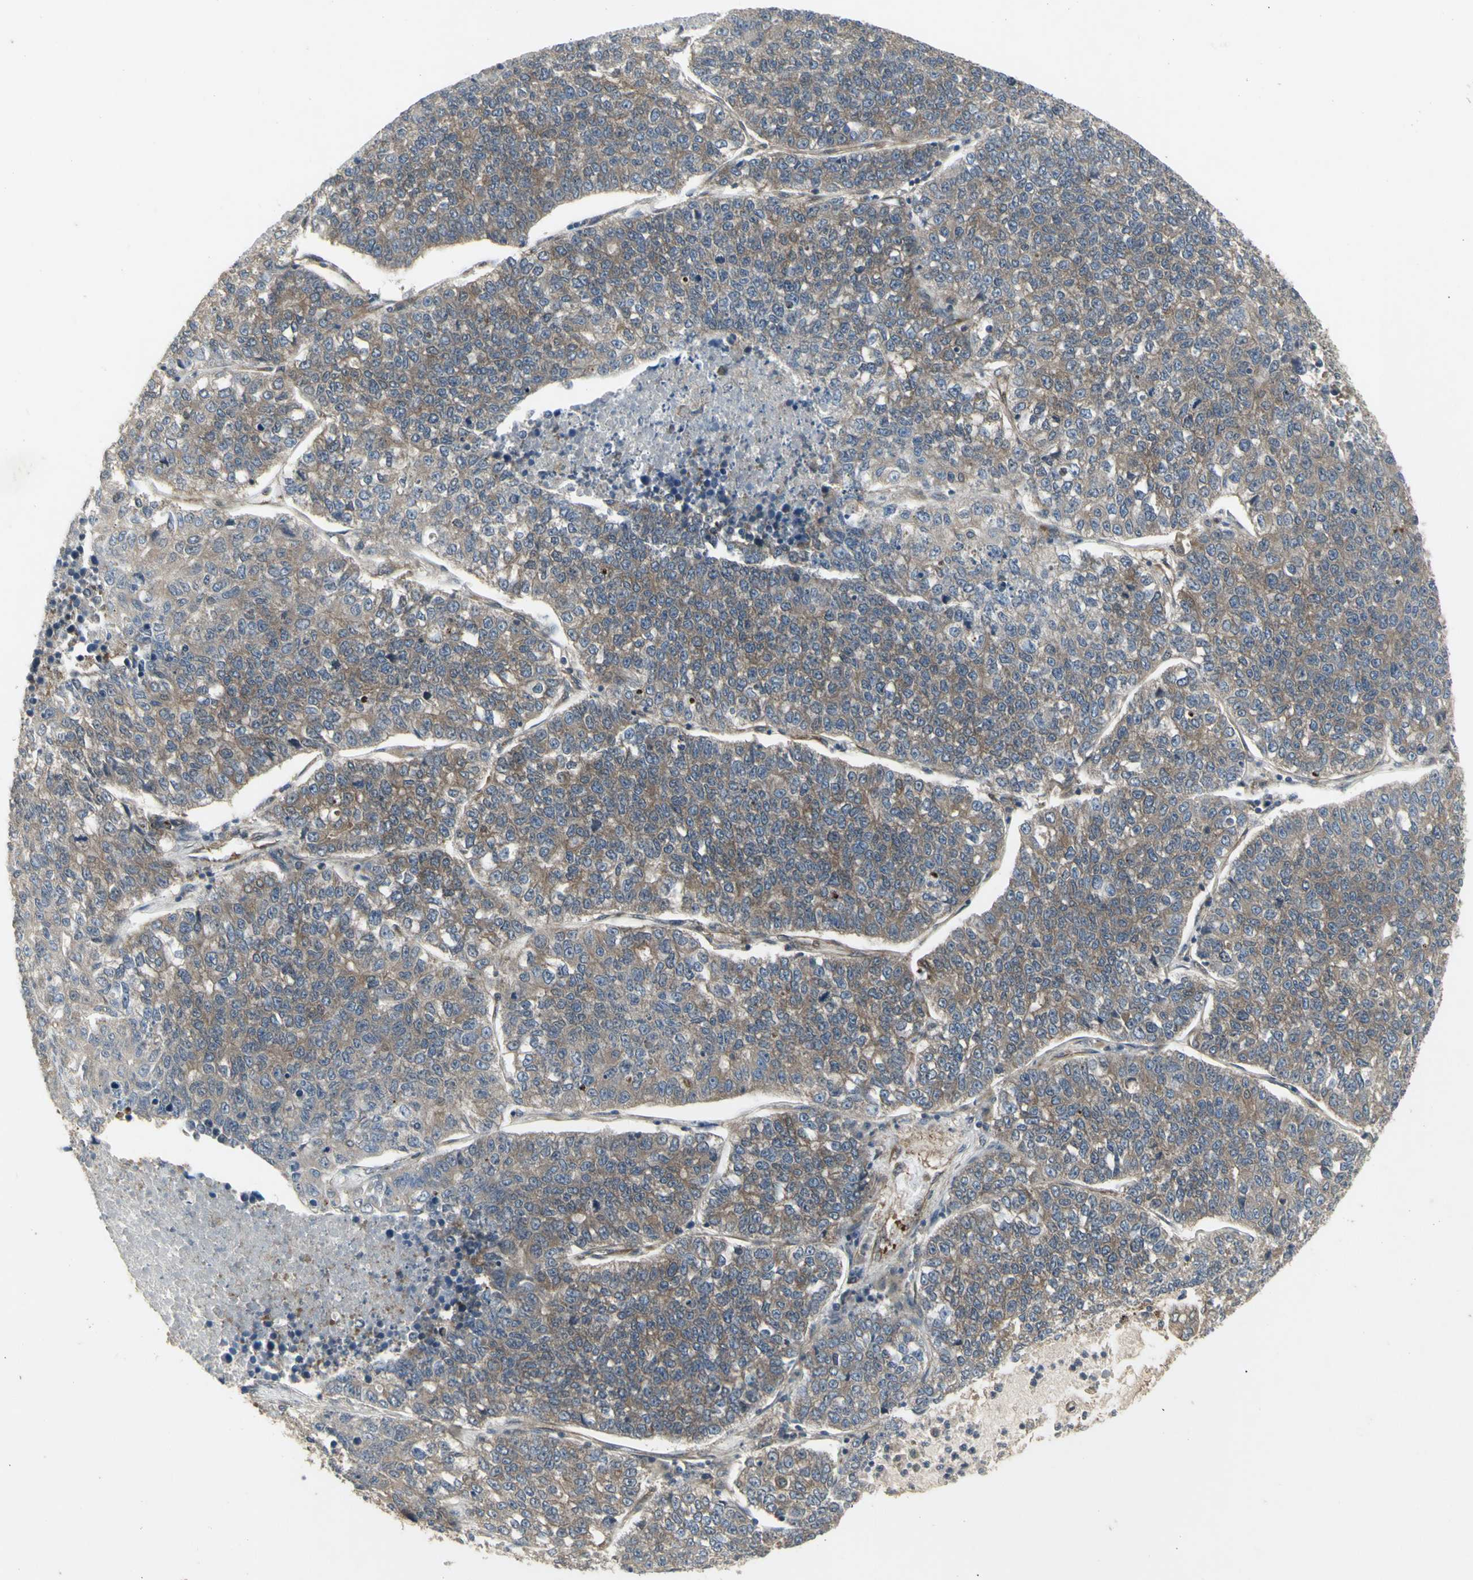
{"staining": {"intensity": "weak", "quantity": "25%-75%", "location": "cytoplasmic/membranous"}, "tissue": "lung cancer", "cell_type": "Tumor cells", "image_type": "cancer", "snomed": [{"axis": "morphology", "description": "Adenocarcinoma, NOS"}, {"axis": "topography", "description": "Lung"}], "caption": "Protein staining exhibits weak cytoplasmic/membranous expression in approximately 25%-75% of tumor cells in adenocarcinoma (lung). The protein is stained brown, and the nuclei are stained in blue (DAB (3,3'-diaminobenzidine) IHC with brightfield microscopy, high magnification).", "gene": "CHURC1-FNTB", "patient": {"sex": "male", "age": 49}}